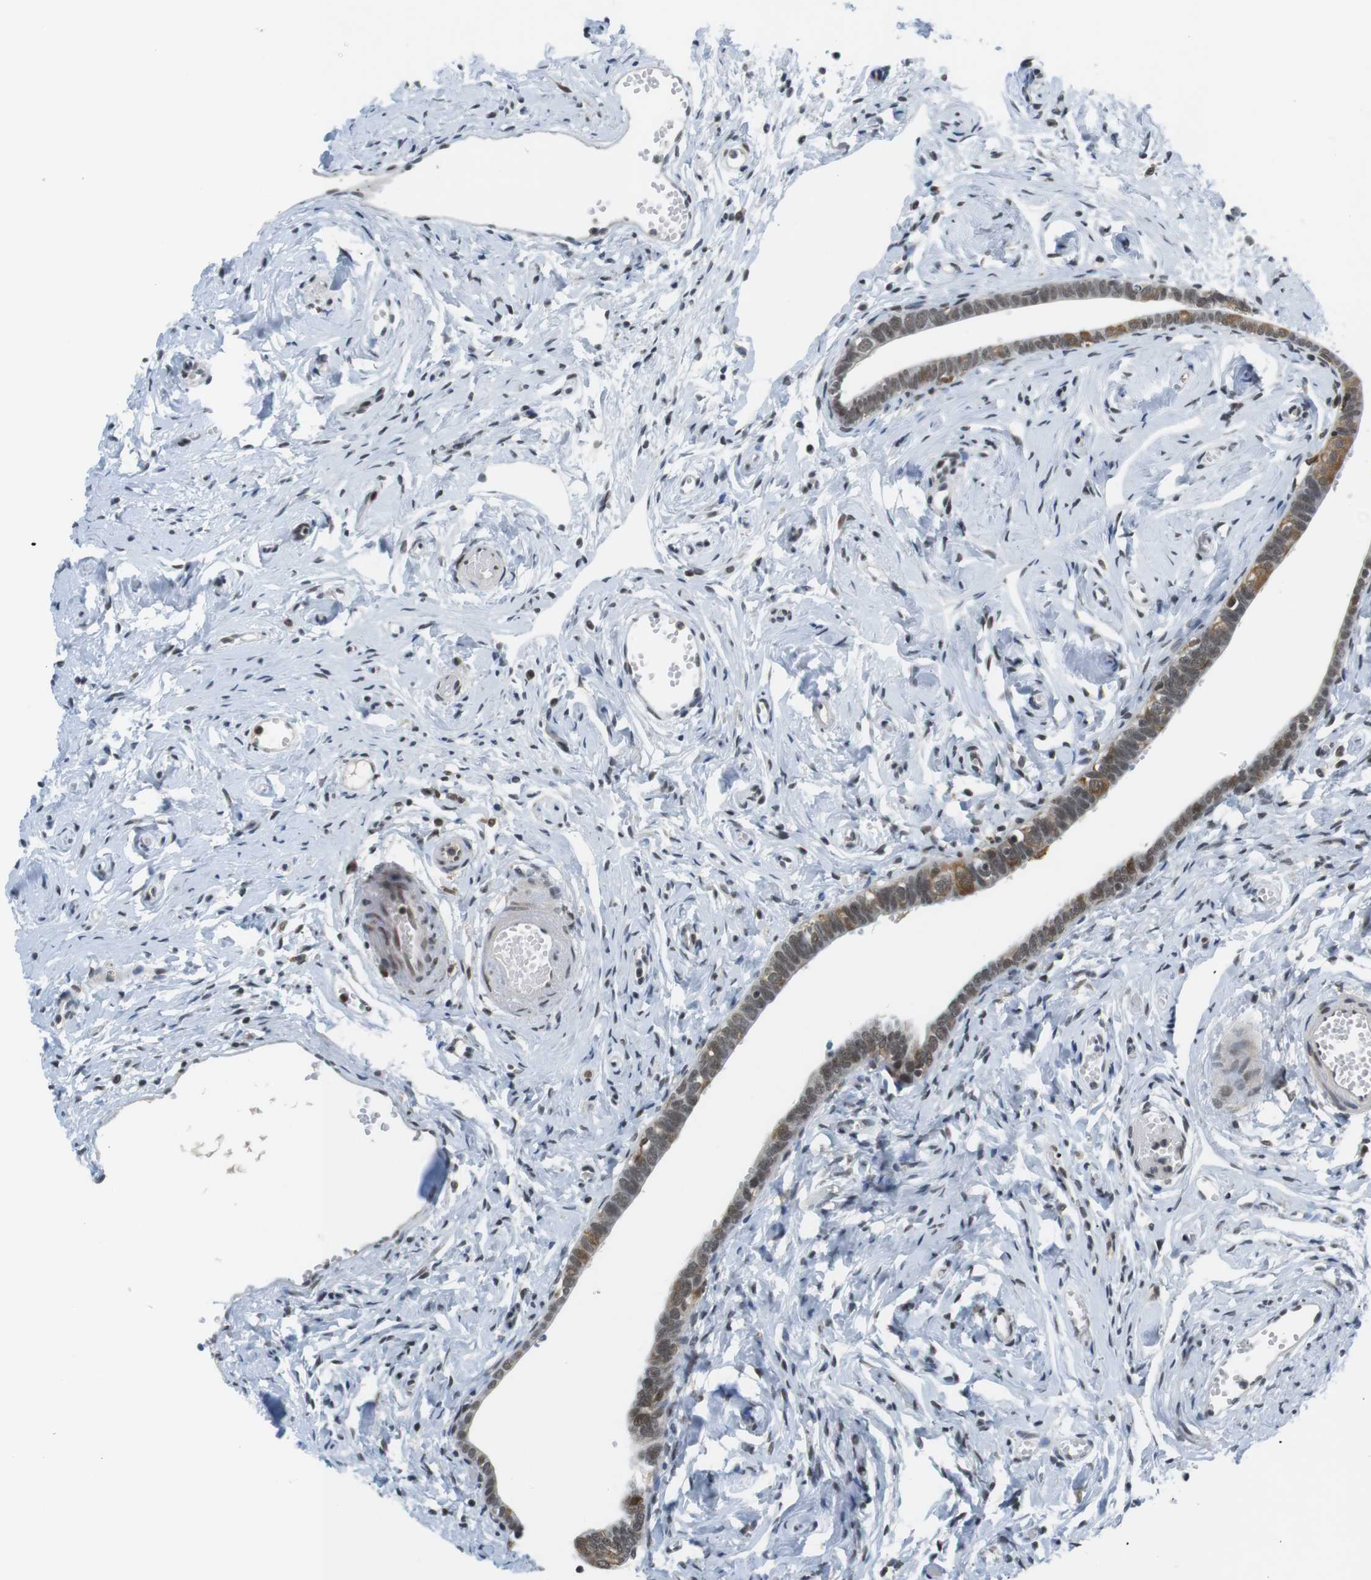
{"staining": {"intensity": "moderate", "quantity": "25%-75%", "location": "cytoplasmic/membranous,nuclear"}, "tissue": "fallopian tube", "cell_type": "Glandular cells", "image_type": "normal", "snomed": [{"axis": "morphology", "description": "Normal tissue, NOS"}, {"axis": "topography", "description": "Fallopian tube"}], "caption": "Immunohistochemistry (IHC) histopathology image of unremarkable fallopian tube stained for a protein (brown), which shows medium levels of moderate cytoplasmic/membranous,nuclear positivity in about 25%-75% of glandular cells.", "gene": "BRD4", "patient": {"sex": "female", "age": 71}}